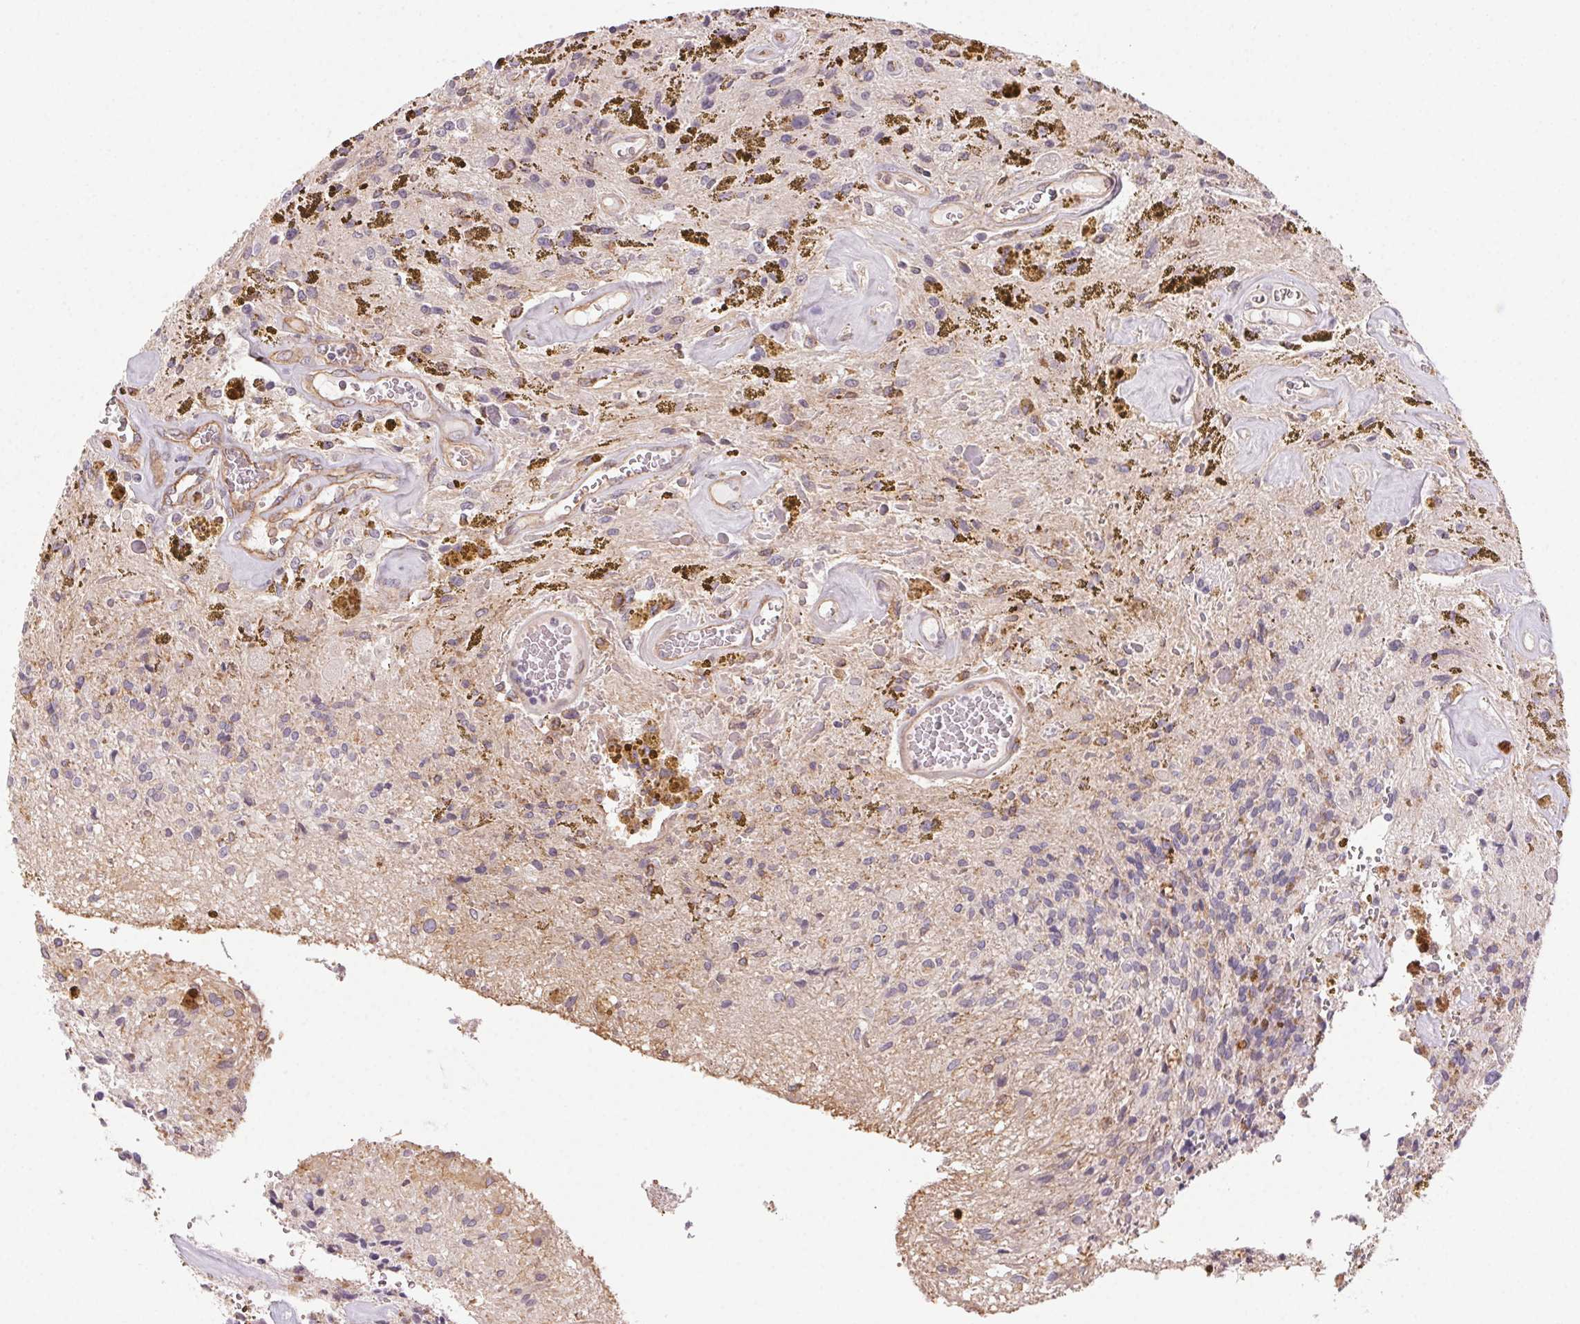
{"staining": {"intensity": "negative", "quantity": "none", "location": "none"}, "tissue": "glioma", "cell_type": "Tumor cells", "image_type": "cancer", "snomed": [{"axis": "morphology", "description": "Glioma, malignant, Low grade"}, {"axis": "topography", "description": "Cerebellum"}], "caption": "Tumor cells show no significant protein positivity in glioma. Brightfield microscopy of immunohistochemistry (IHC) stained with DAB (3,3'-diaminobenzidine) (brown) and hematoxylin (blue), captured at high magnification.", "gene": "PLA2G4F", "patient": {"sex": "female", "age": 14}}